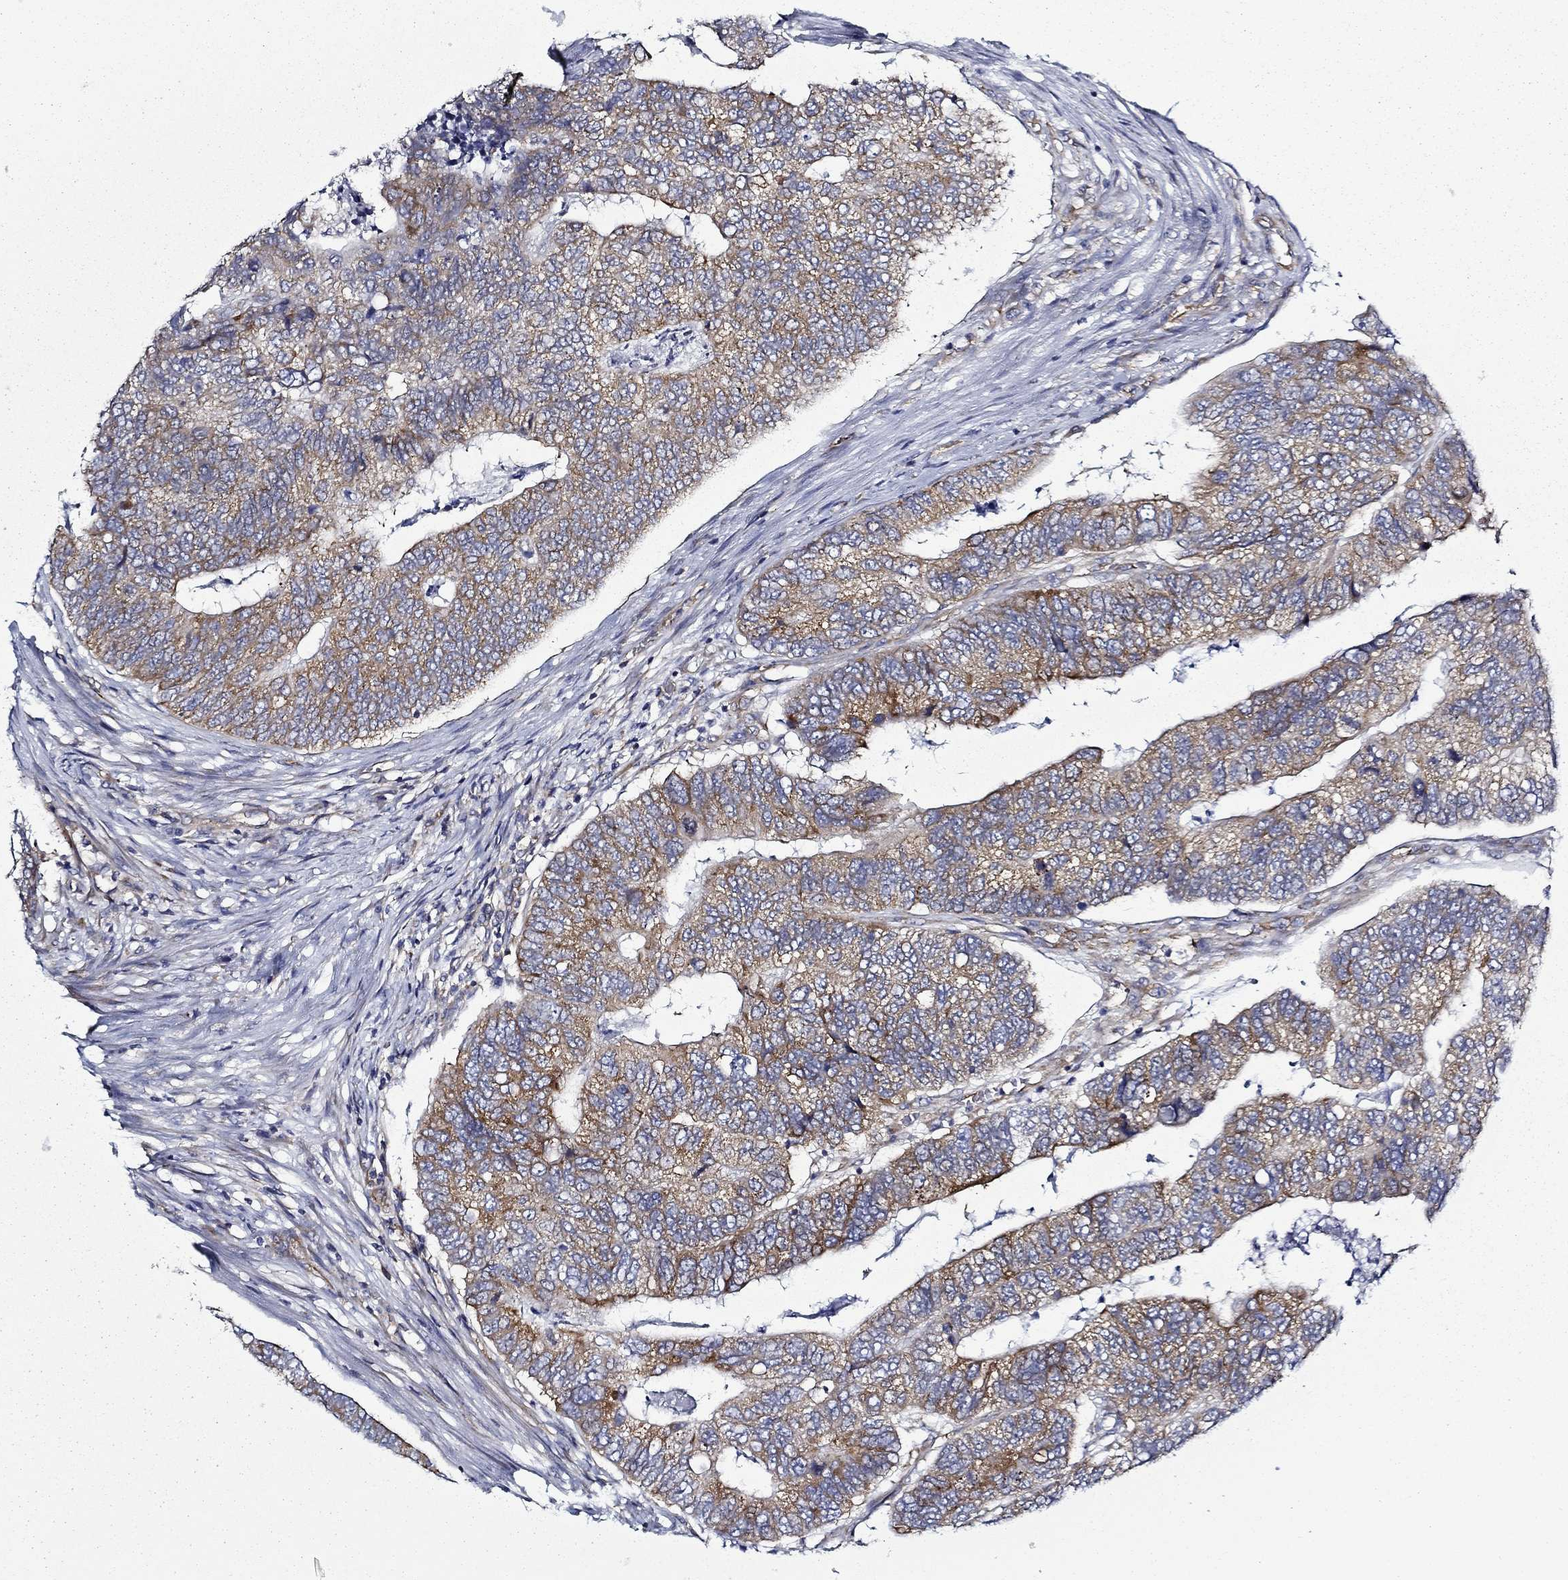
{"staining": {"intensity": "strong", "quantity": "<25%", "location": "cytoplasmic/membranous"}, "tissue": "colorectal cancer", "cell_type": "Tumor cells", "image_type": "cancer", "snomed": [{"axis": "morphology", "description": "Adenocarcinoma, NOS"}, {"axis": "topography", "description": "Colon"}], "caption": "About <25% of tumor cells in human colorectal cancer show strong cytoplasmic/membranous protein staining as visualized by brown immunohistochemical staining.", "gene": "FXR1", "patient": {"sex": "female", "age": 67}}